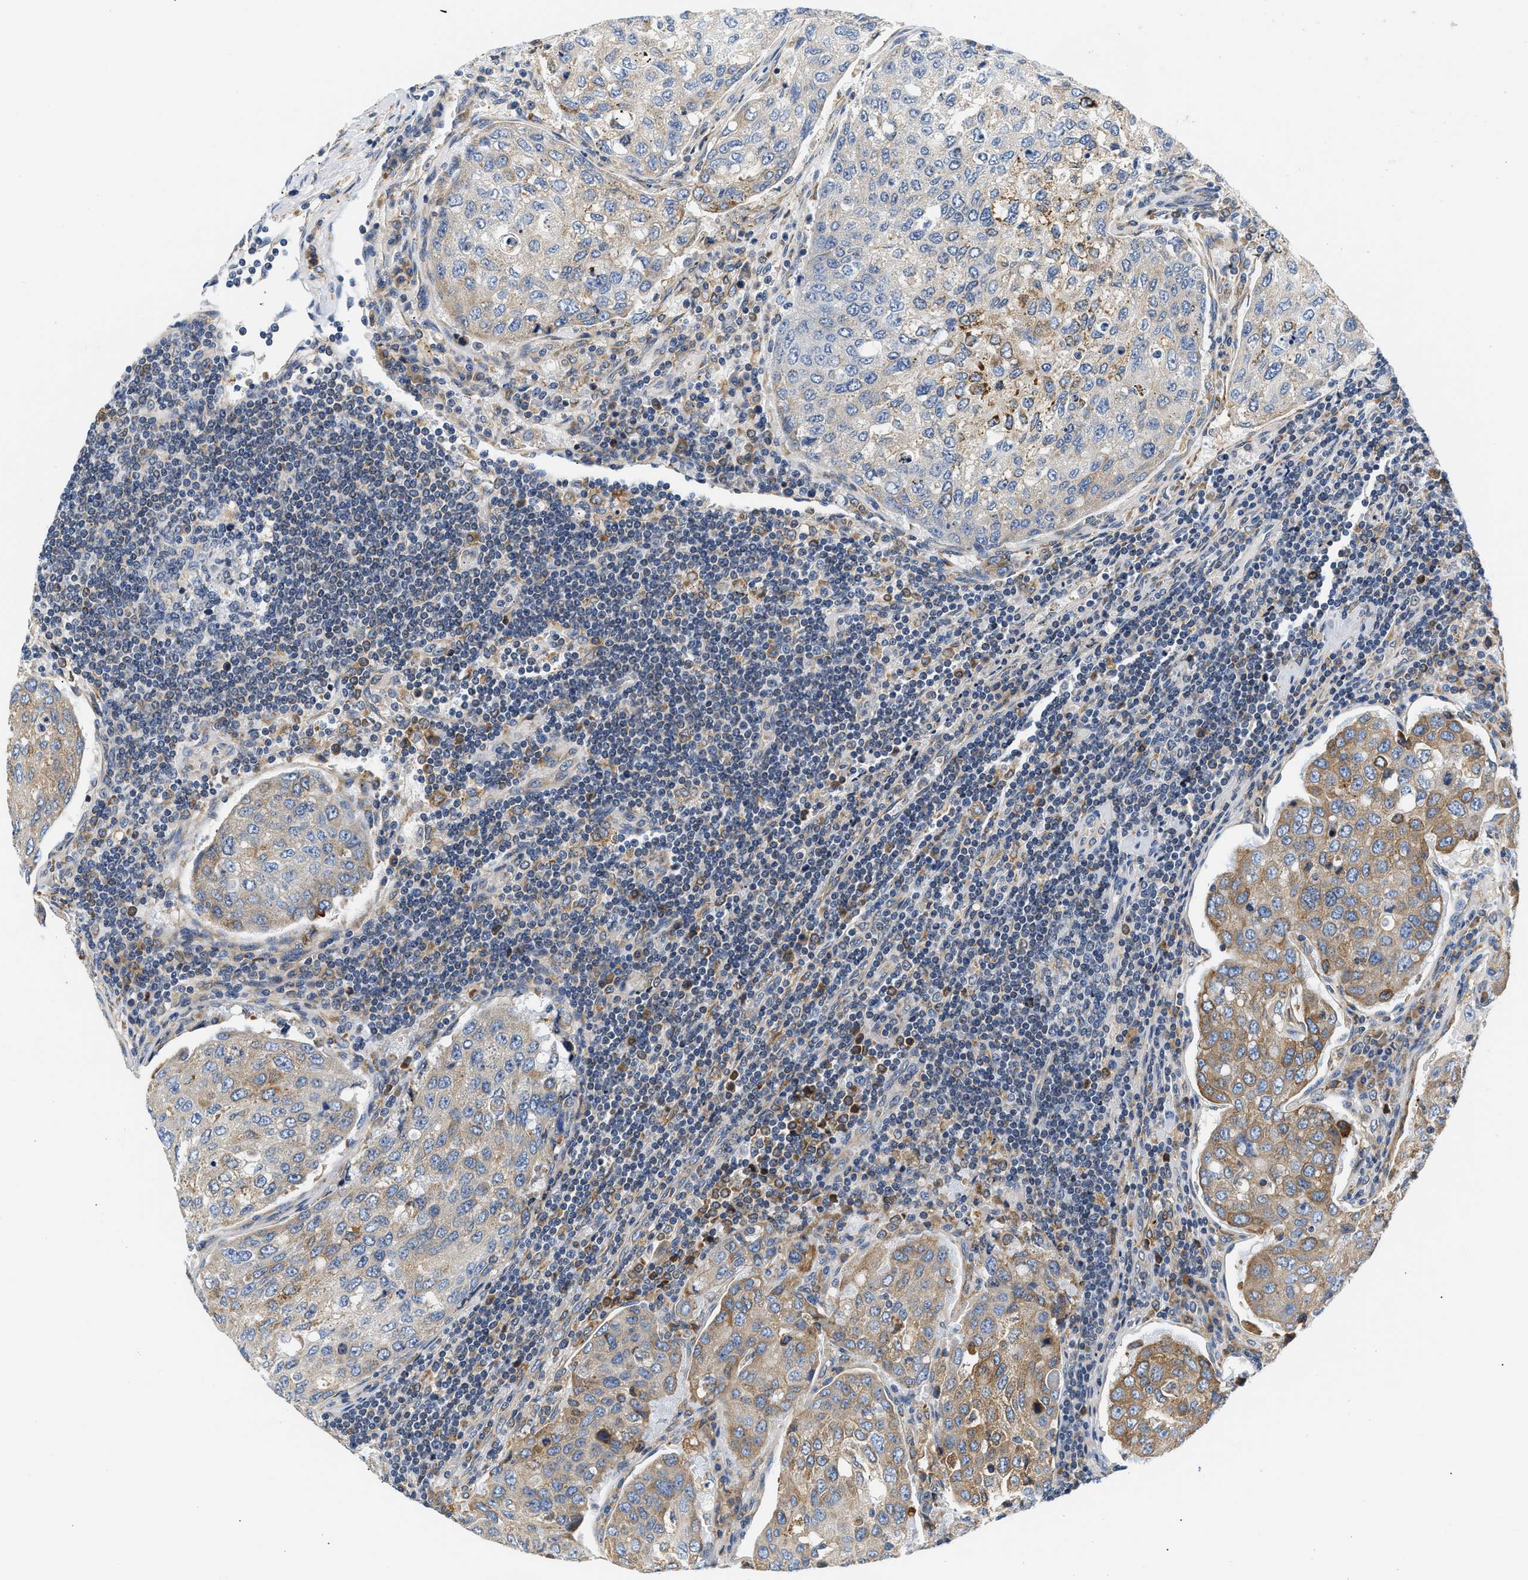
{"staining": {"intensity": "moderate", "quantity": "<25%", "location": "cytoplasmic/membranous"}, "tissue": "urothelial cancer", "cell_type": "Tumor cells", "image_type": "cancer", "snomed": [{"axis": "morphology", "description": "Urothelial carcinoma, High grade"}, {"axis": "topography", "description": "Lymph node"}, {"axis": "topography", "description": "Urinary bladder"}], "caption": "High-grade urothelial carcinoma was stained to show a protein in brown. There is low levels of moderate cytoplasmic/membranous positivity in about <25% of tumor cells. (DAB (3,3'-diaminobenzidine) IHC, brown staining for protein, blue staining for nuclei).", "gene": "HDHD3", "patient": {"sex": "male", "age": 51}}